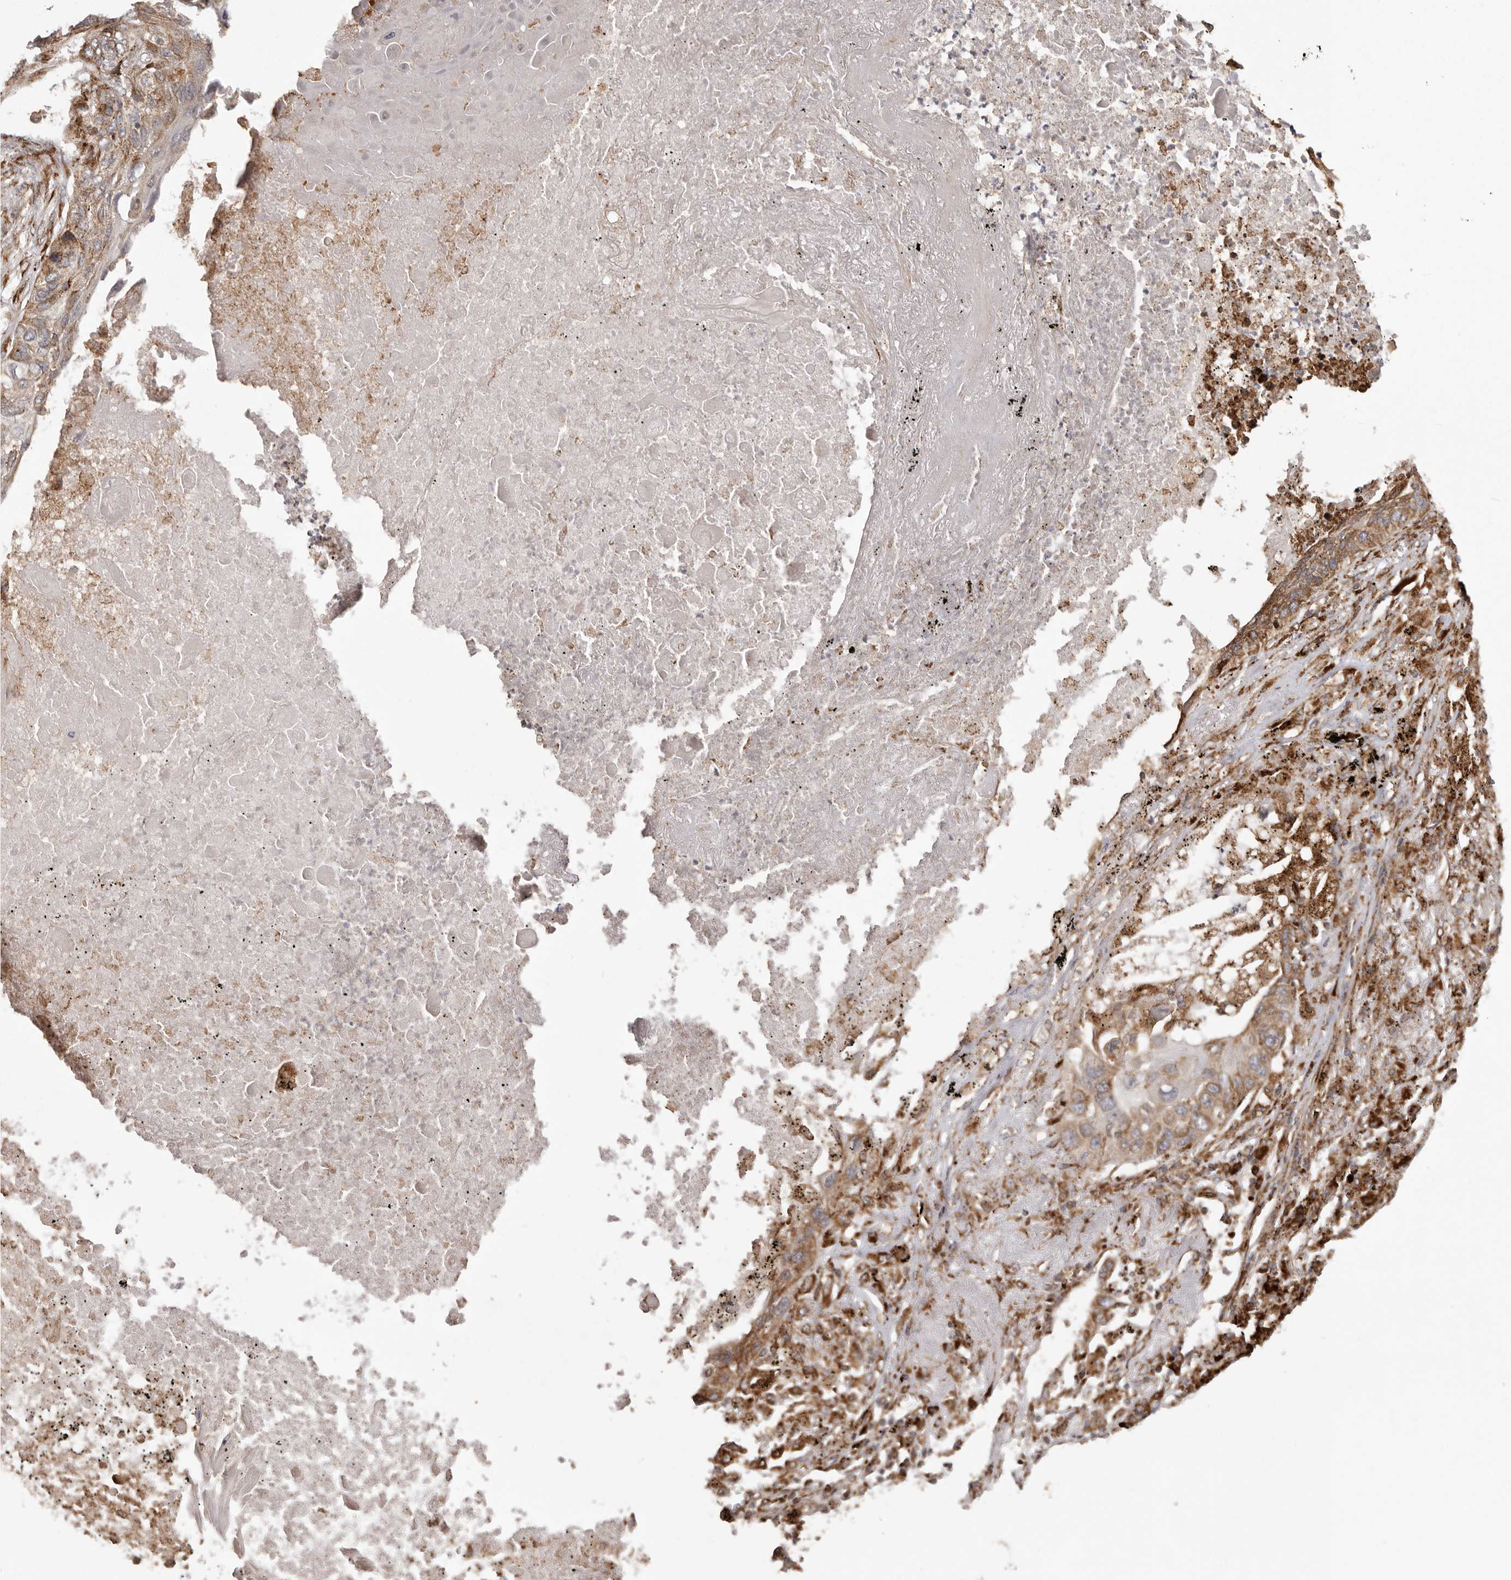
{"staining": {"intensity": "moderate", "quantity": ">75%", "location": "cytoplasmic/membranous"}, "tissue": "lung cancer", "cell_type": "Tumor cells", "image_type": "cancer", "snomed": [{"axis": "morphology", "description": "Squamous cell carcinoma, NOS"}, {"axis": "topography", "description": "Lung"}], "caption": "A micrograph showing moderate cytoplasmic/membranous positivity in about >75% of tumor cells in lung cancer (squamous cell carcinoma), as visualized by brown immunohistochemical staining.", "gene": "NUP43", "patient": {"sex": "female", "age": 63}}